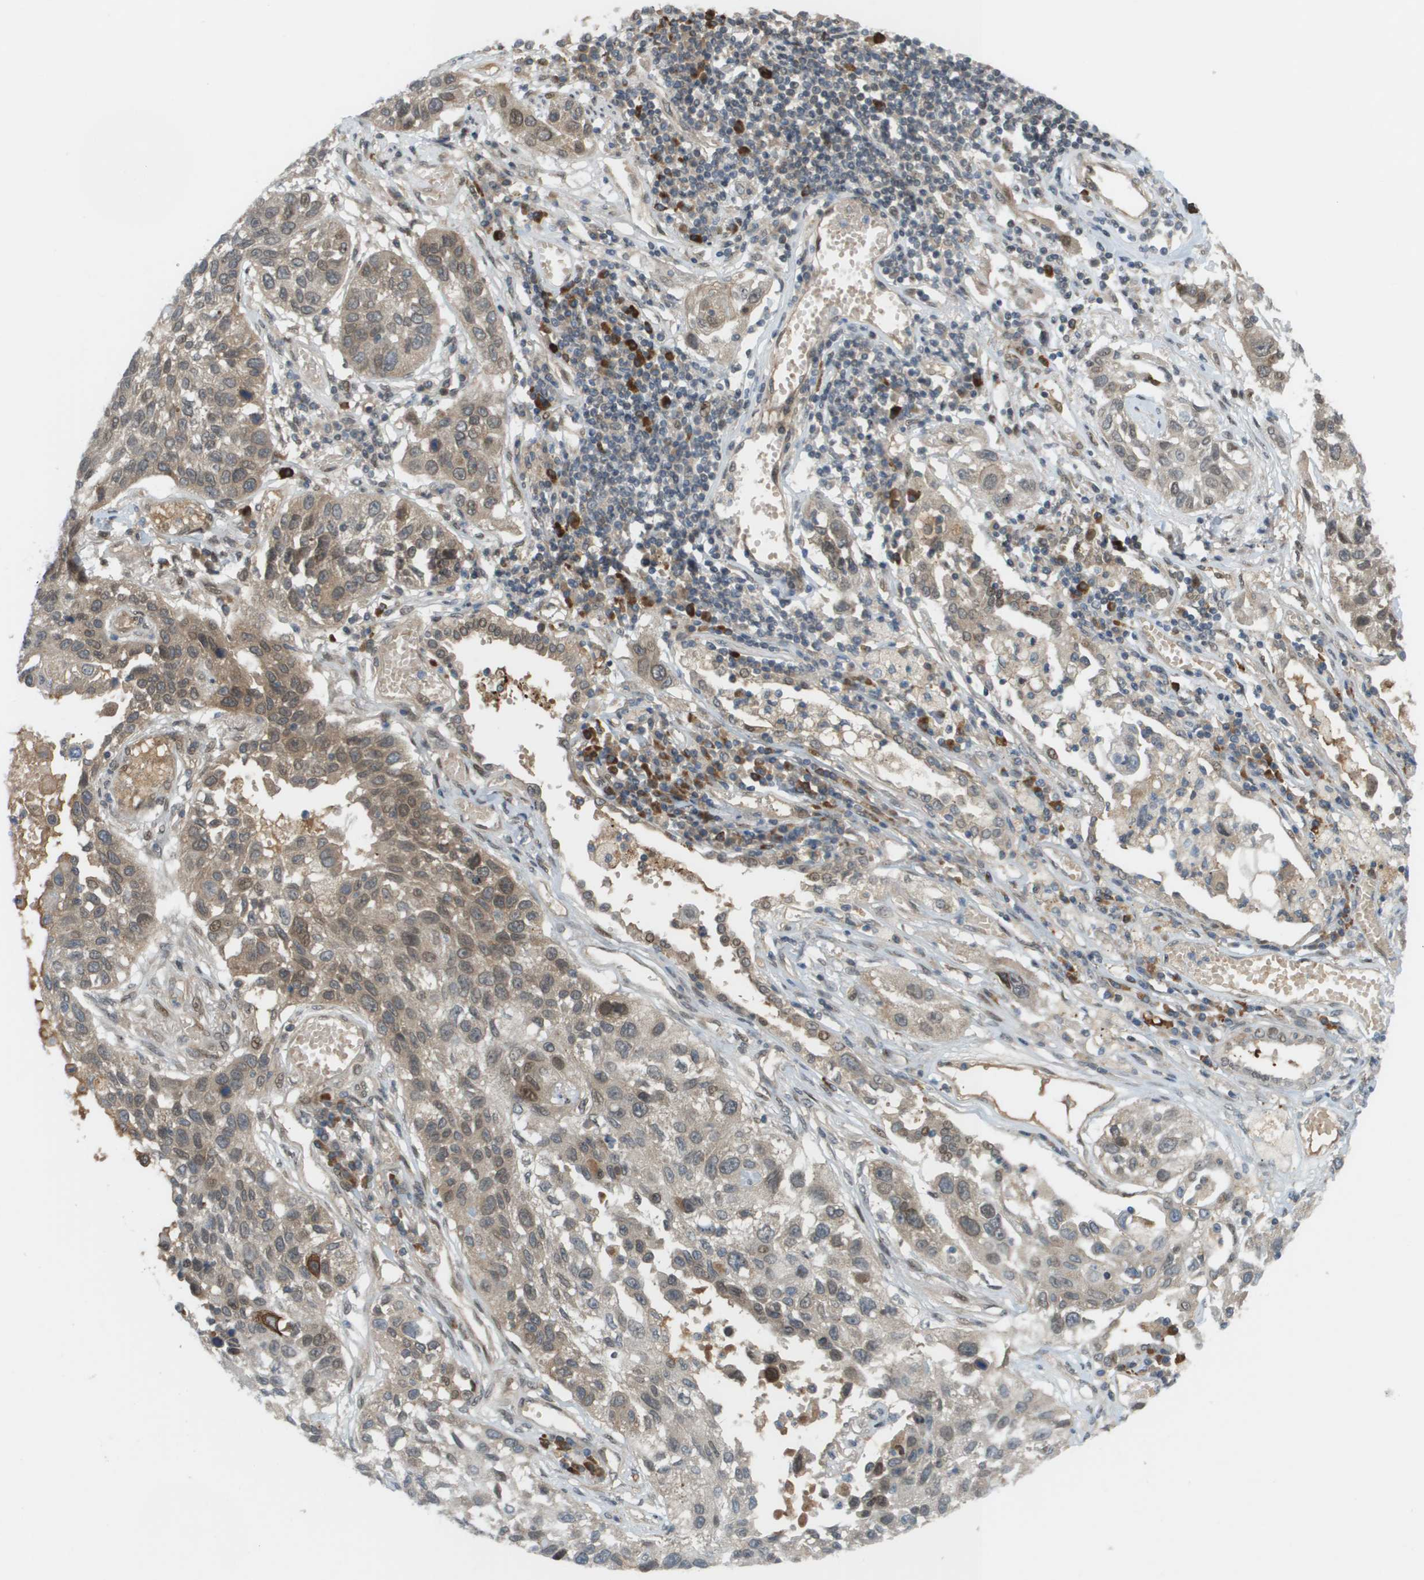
{"staining": {"intensity": "weak", "quantity": ">75%", "location": "cytoplasmic/membranous,nuclear"}, "tissue": "lung cancer", "cell_type": "Tumor cells", "image_type": "cancer", "snomed": [{"axis": "morphology", "description": "Squamous cell carcinoma, NOS"}, {"axis": "topography", "description": "Lung"}], "caption": "IHC photomicrograph of squamous cell carcinoma (lung) stained for a protein (brown), which shows low levels of weak cytoplasmic/membranous and nuclear positivity in approximately >75% of tumor cells.", "gene": "CACNB4", "patient": {"sex": "male", "age": 71}}